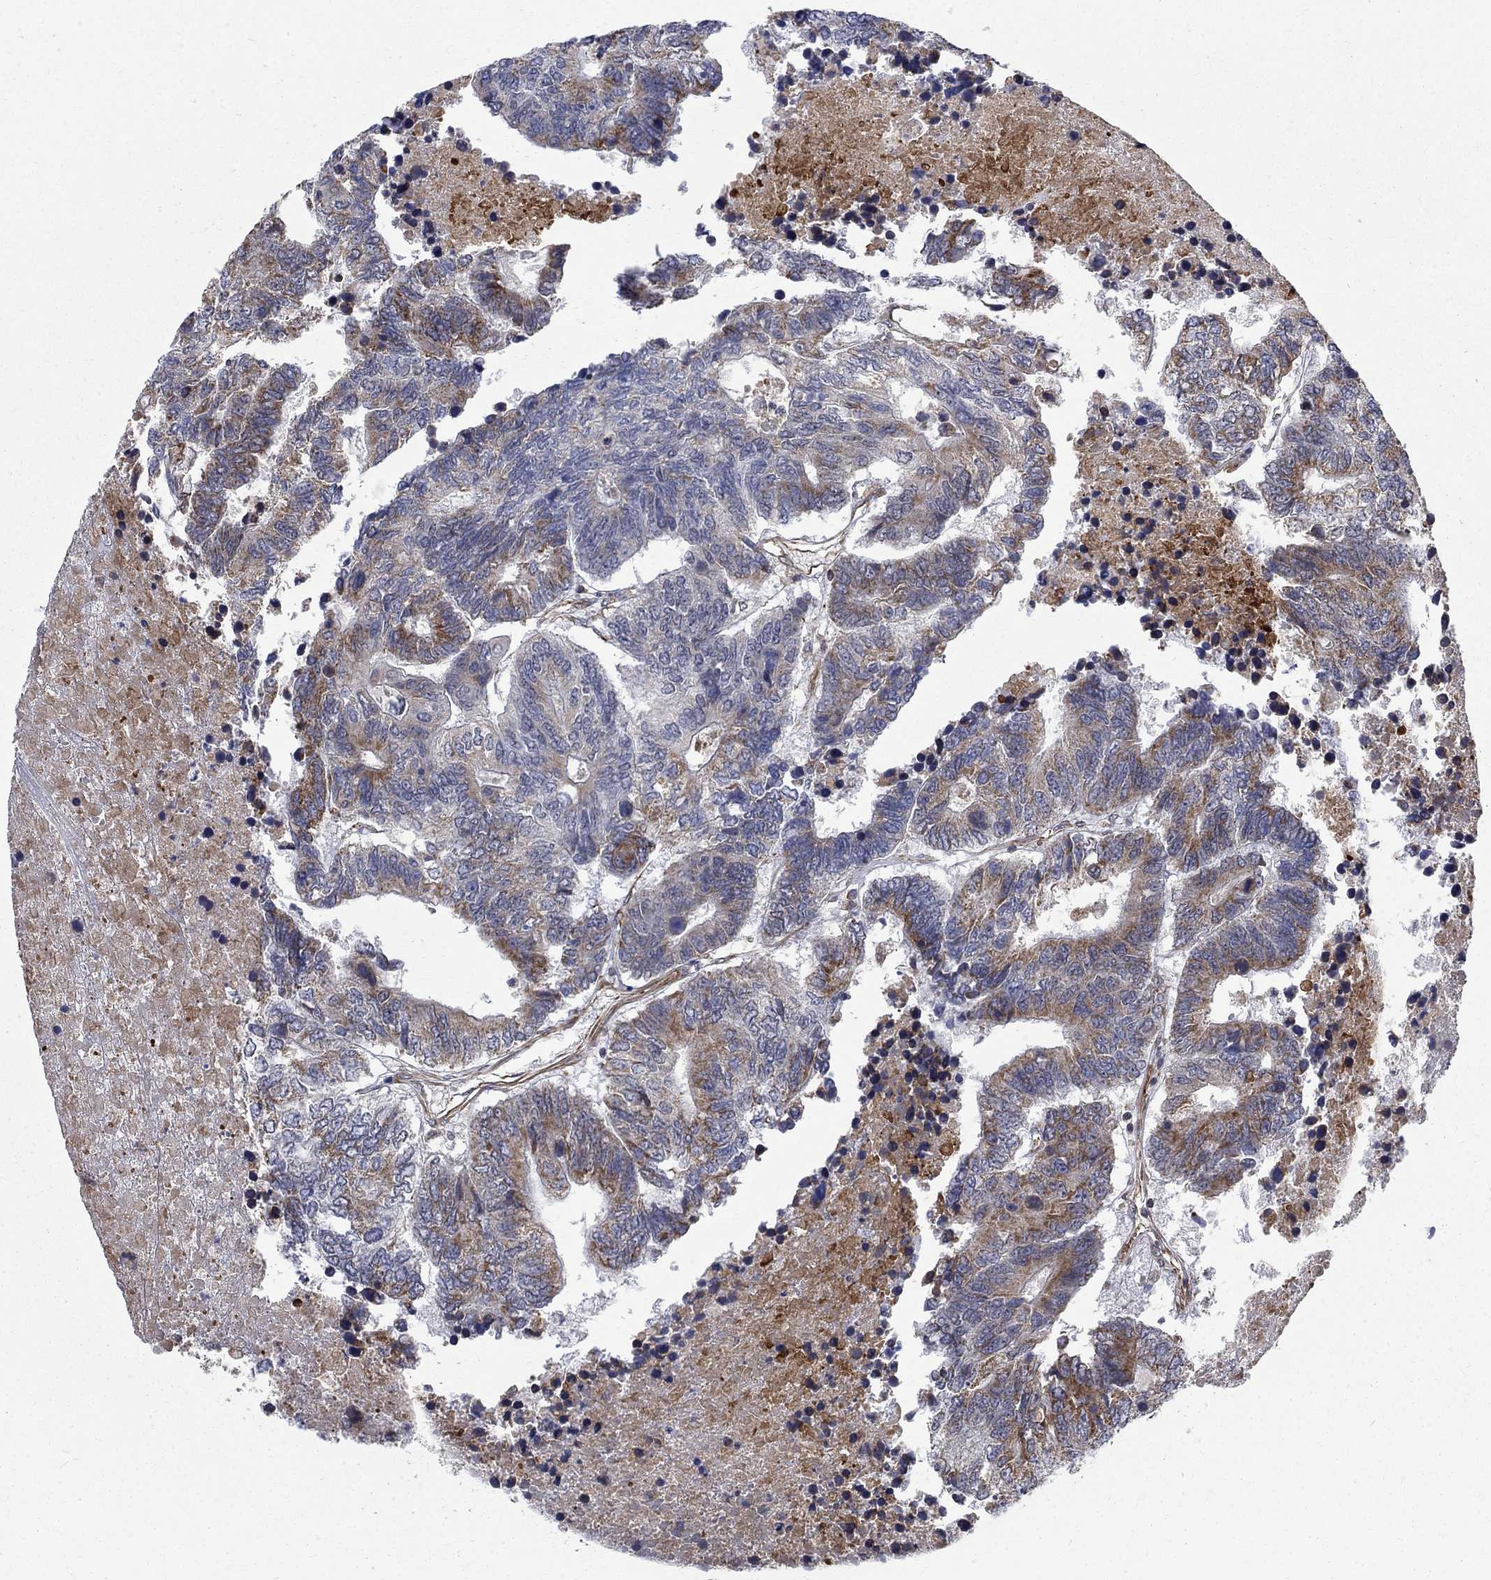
{"staining": {"intensity": "moderate", "quantity": "<25%", "location": "cytoplasmic/membranous"}, "tissue": "colorectal cancer", "cell_type": "Tumor cells", "image_type": "cancer", "snomed": [{"axis": "morphology", "description": "Adenocarcinoma, NOS"}, {"axis": "topography", "description": "Colon"}], "caption": "Tumor cells show low levels of moderate cytoplasmic/membranous staining in about <25% of cells in human colorectal cancer.", "gene": "NDUFC1", "patient": {"sex": "female", "age": 48}}